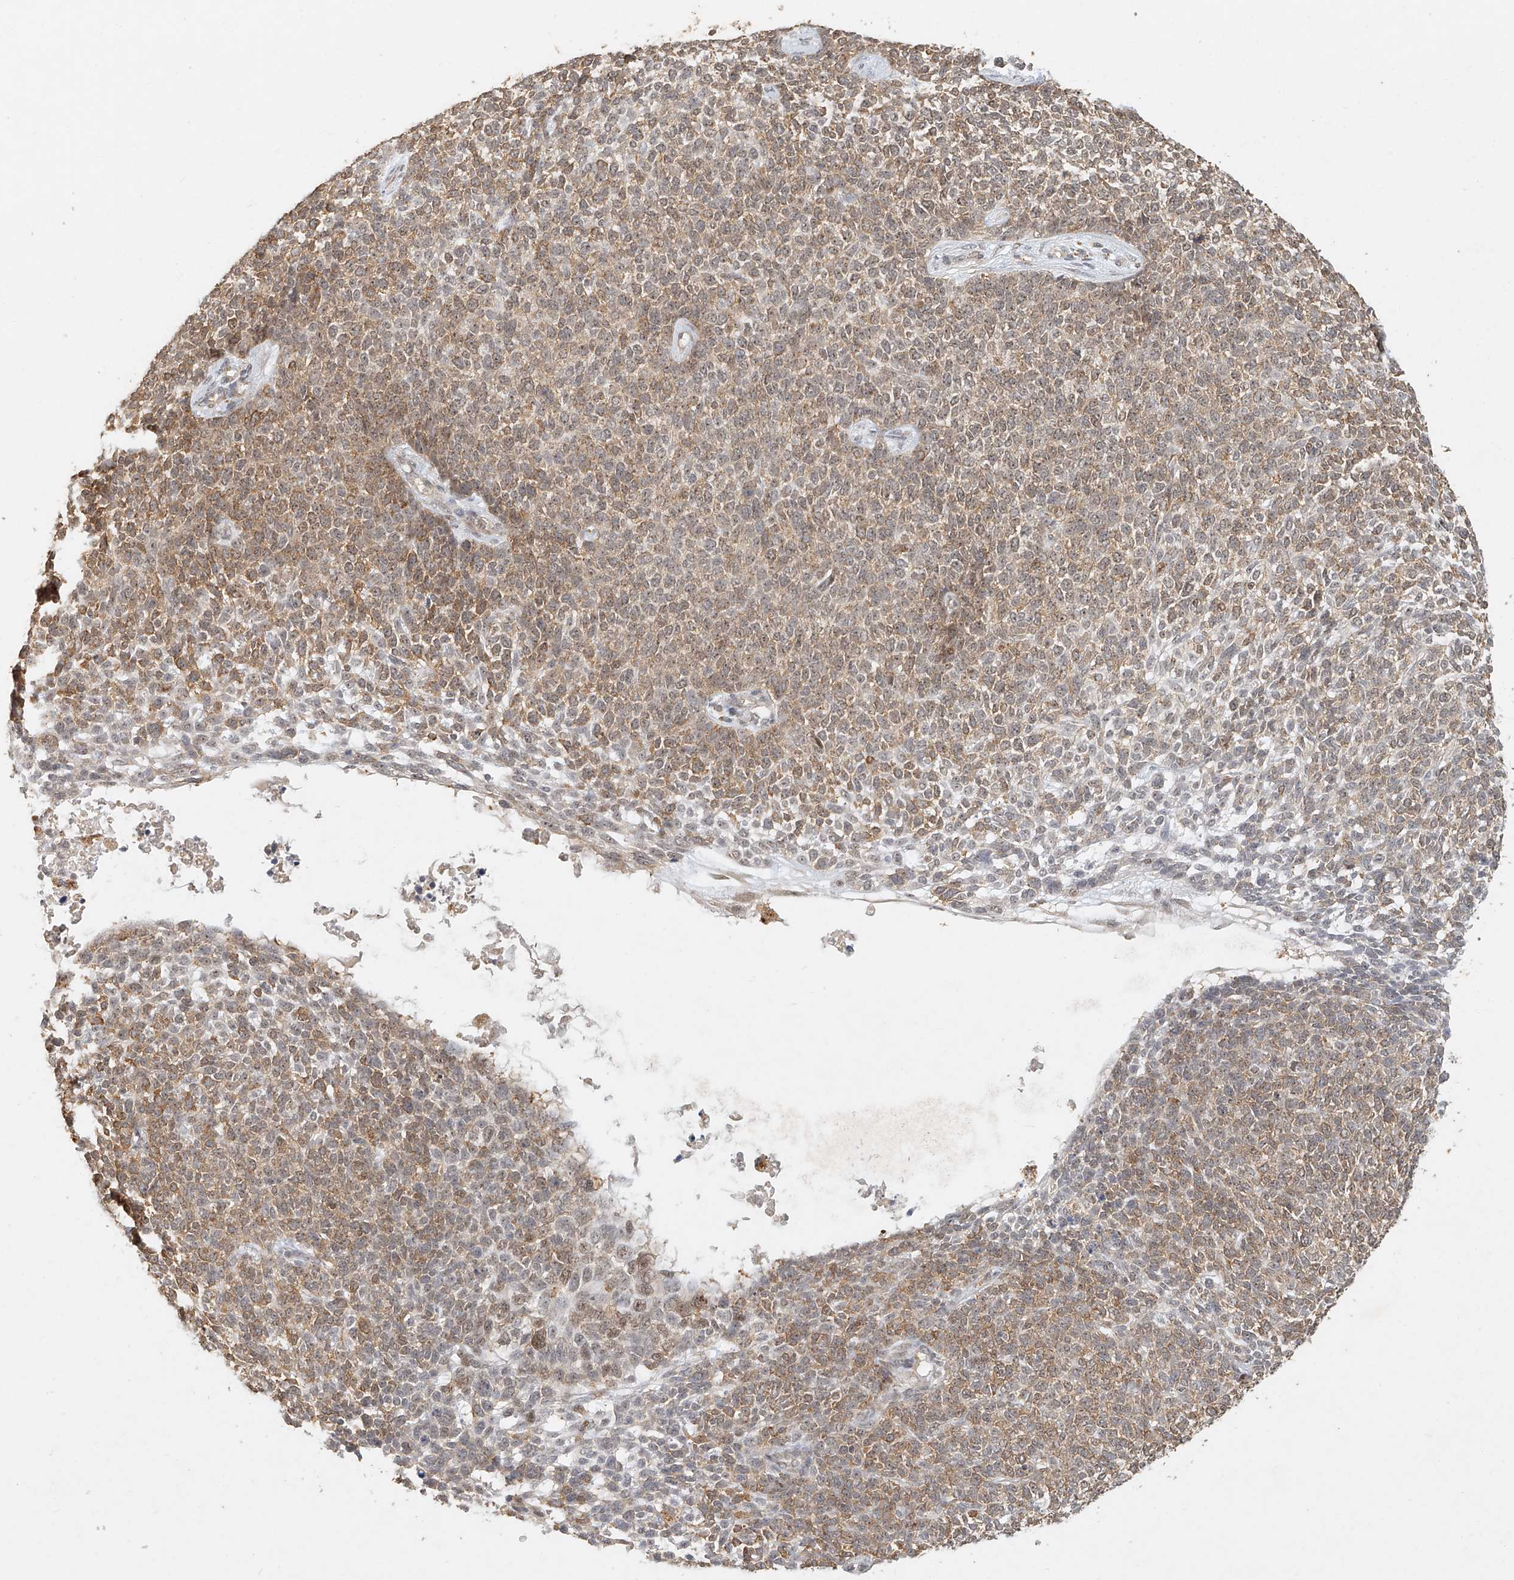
{"staining": {"intensity": "moderate", "quantity": ">75%", "location": "cytoplasmic/membranous"}, "tissue": "skin cancer", "cell_type": "Tumor cells", "image_type": "cancer", "snomed": [{"axis": "morphology", "description": "Basal cell carcinoma"}, {"axis": "topography", "description": "Skin"}], "caption": "This is an image of immunohistochemistry staining of skin cancer (basal cell carcinoma), which shows moderate staining in the cytoplasmic/membranous of tumor cells.", "gene": "CXorf58", "patient": {"sex": "female", "age": 84}}